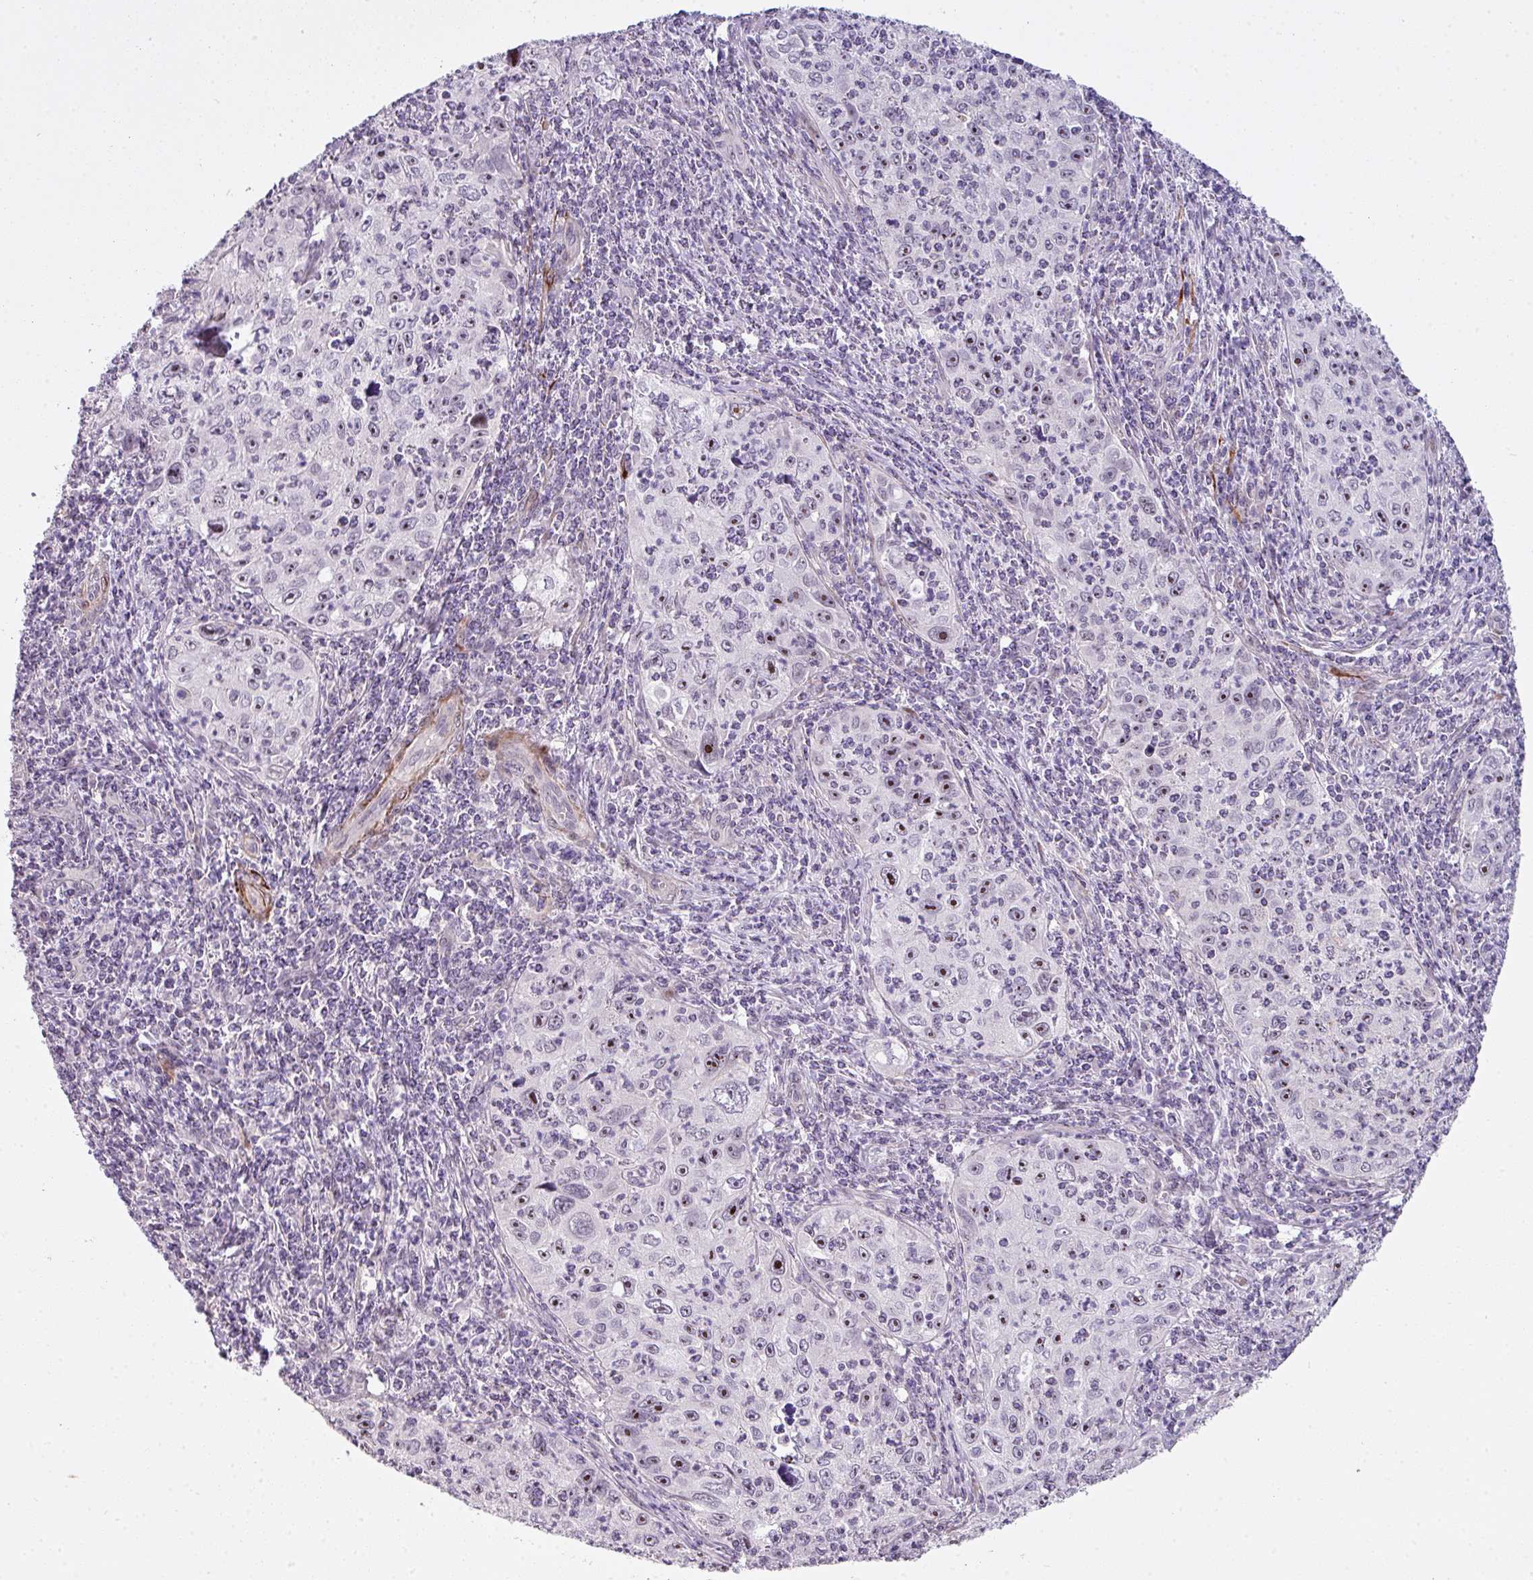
{"staining": {"intensity": "moderate", "quantity": "25%-75%", "location": "nuclear"}, "tissue": "cervical cancer", "cell_type": "Tumor cells", "image_type": "cancer", "snomed": [{"axis": "morphology", "description": "Squamous cell carcinoma, NOS"}, {"axis": "topography", "description": "Cervix"}], "caption": "This photomicrograph demonstrates immunohistochemistry (IHC) staining of human squamous cell carcinoma (cervical), with medium moderate nuclear positivity in about 25%-75% of tumor cells.", "gene": "ZNF688", "patient": {"sex": "female", "age": 30}}